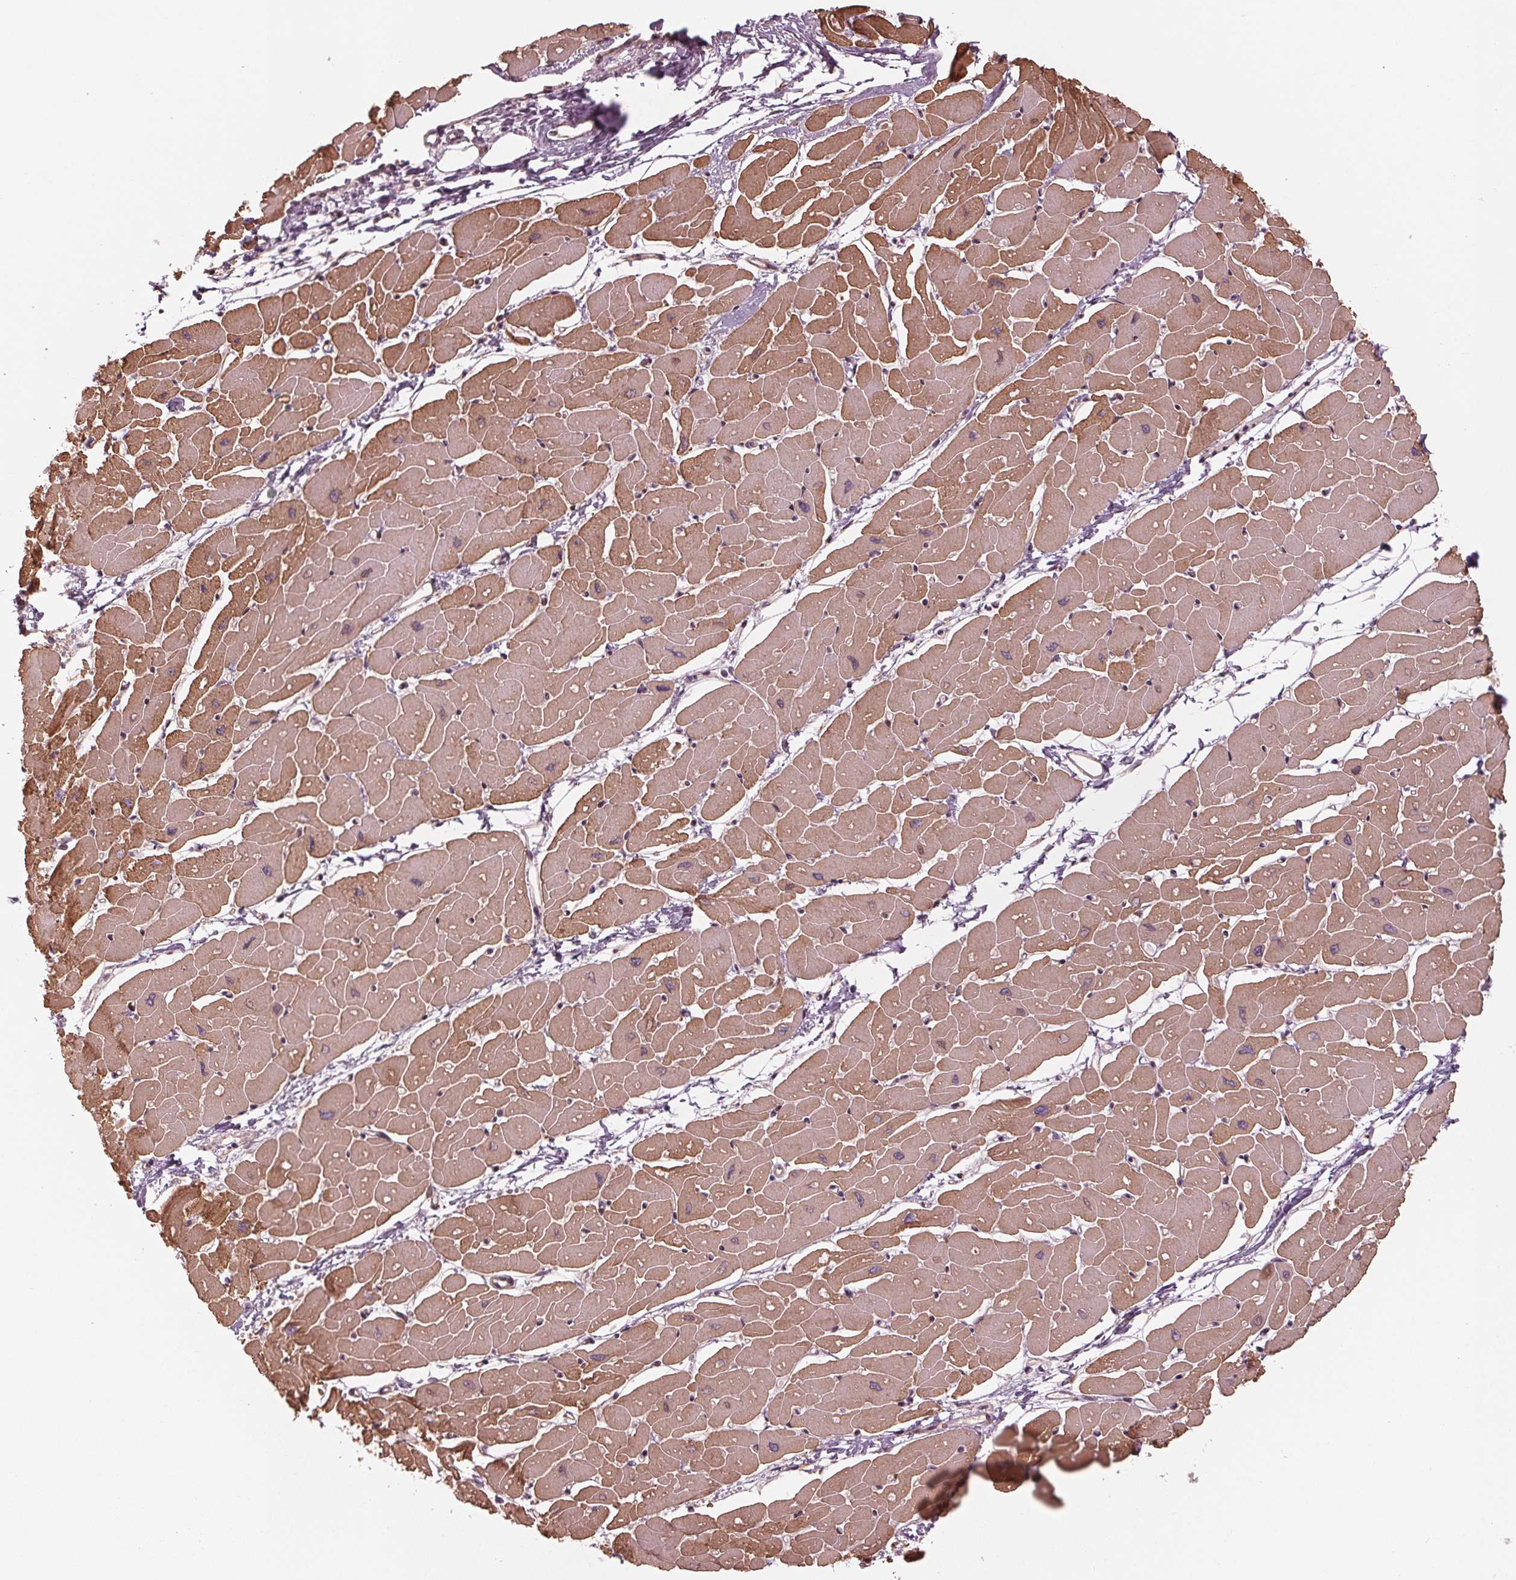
{"staining": {"intensity": "strong", "quantity": "25%-75%", "location": "cytoplasmic/membranous"}, "tissue": "heart muscle", "cell_type": "Cardiomyocytes", "image_type": "normal", "snomed": [{"axis": "morphology", "description": "Normal tissue, NOS"}, {"axis": "topography", "description": "Heart"}], "caption": "Heart muscle stained with a brown dye reveals strong cytoplasmic/membranous positive positivity in approximately 25%-75% of cardiomyocytes.", "gene": "CMIP", "patient": {"sex": "male", "age": 57}}